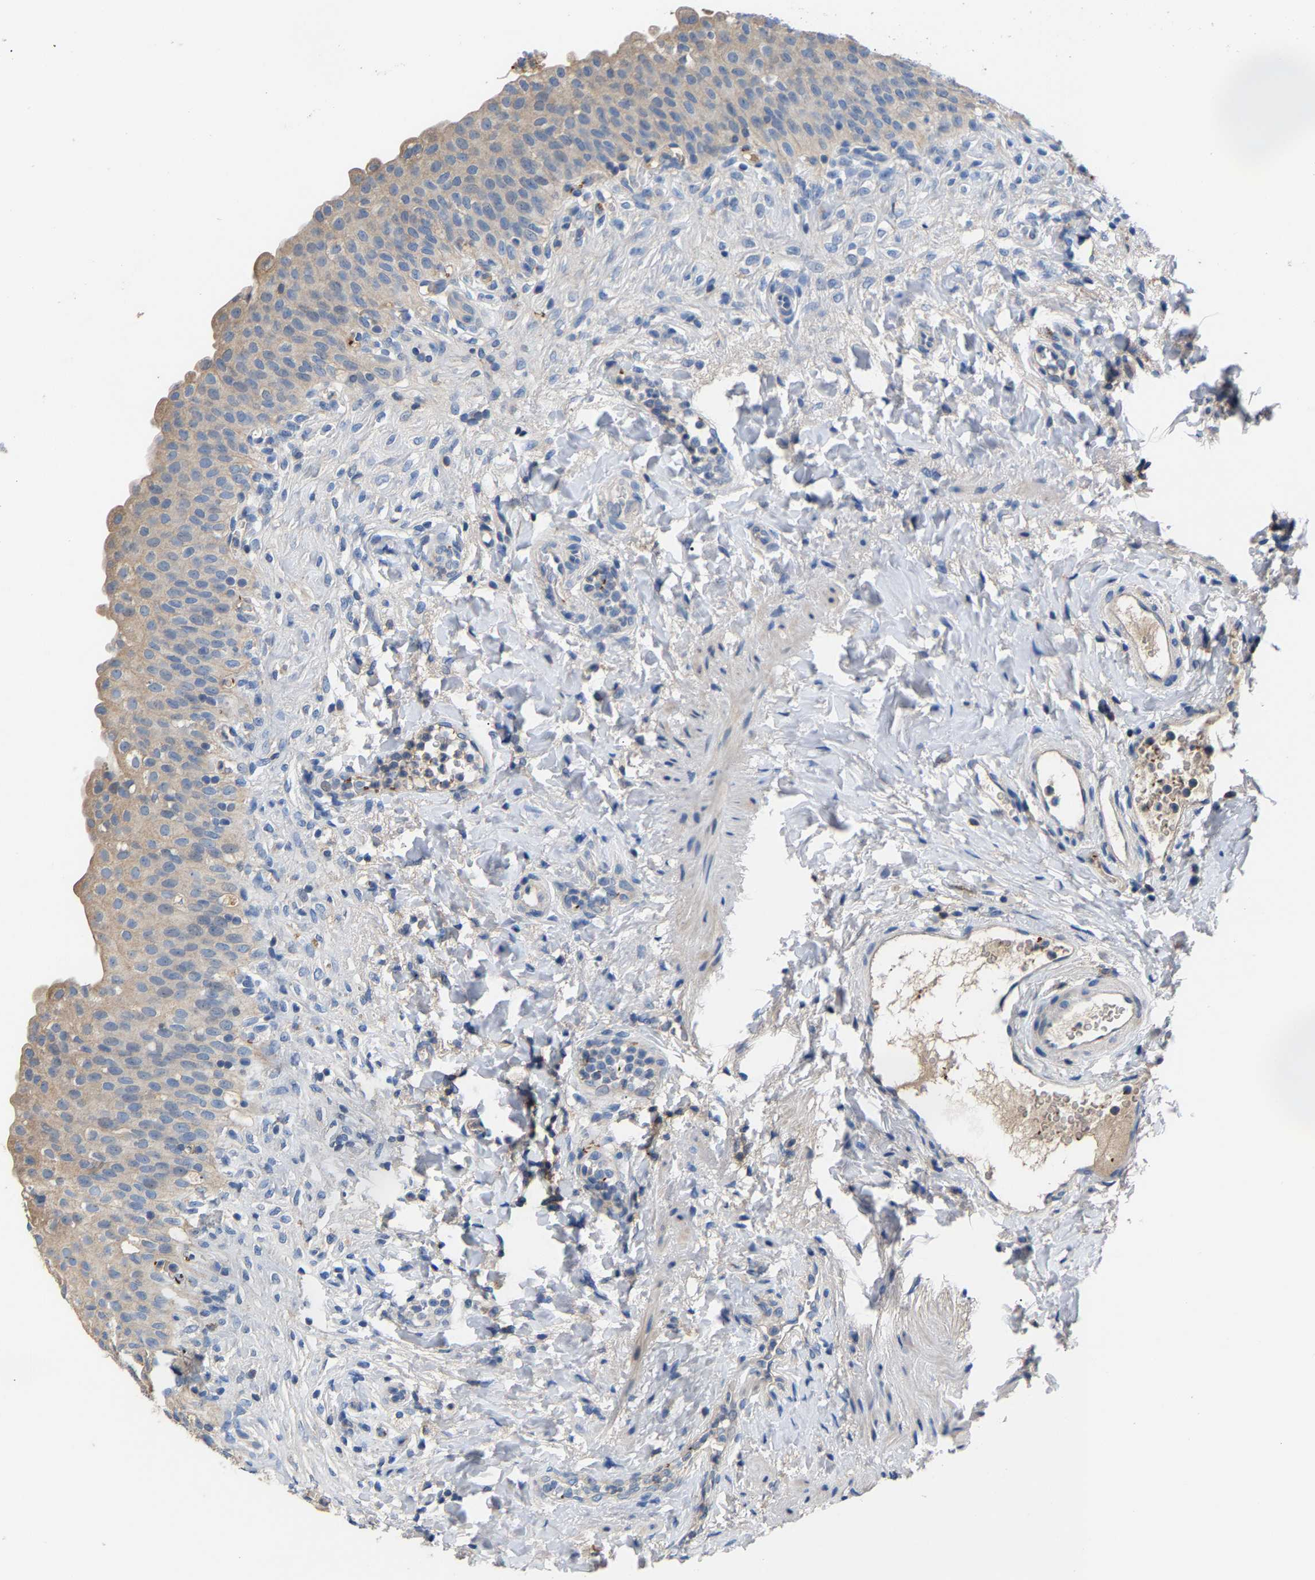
{"staining": {"intensity": "weak", "quantity": ">75%", "location": "cytoplasmic/membranous"}, "tissue": "urinary bladder", "cell_type": "Urothelial cells", "image_type": "normal", "snomed": [{"axis": "morphology", "description": "Urothelial carcinoma, High grade"}, {"axis": "topography", "description": "Urinary bladder"}], "caption": "Urothelial cells demonstrate low levels of weak cytoplasmic/membranous staining in about >75% of cells in benign human urinary bladder.", "gene": "CCDC171", "patient": {"sex": "male", "age": 46}}